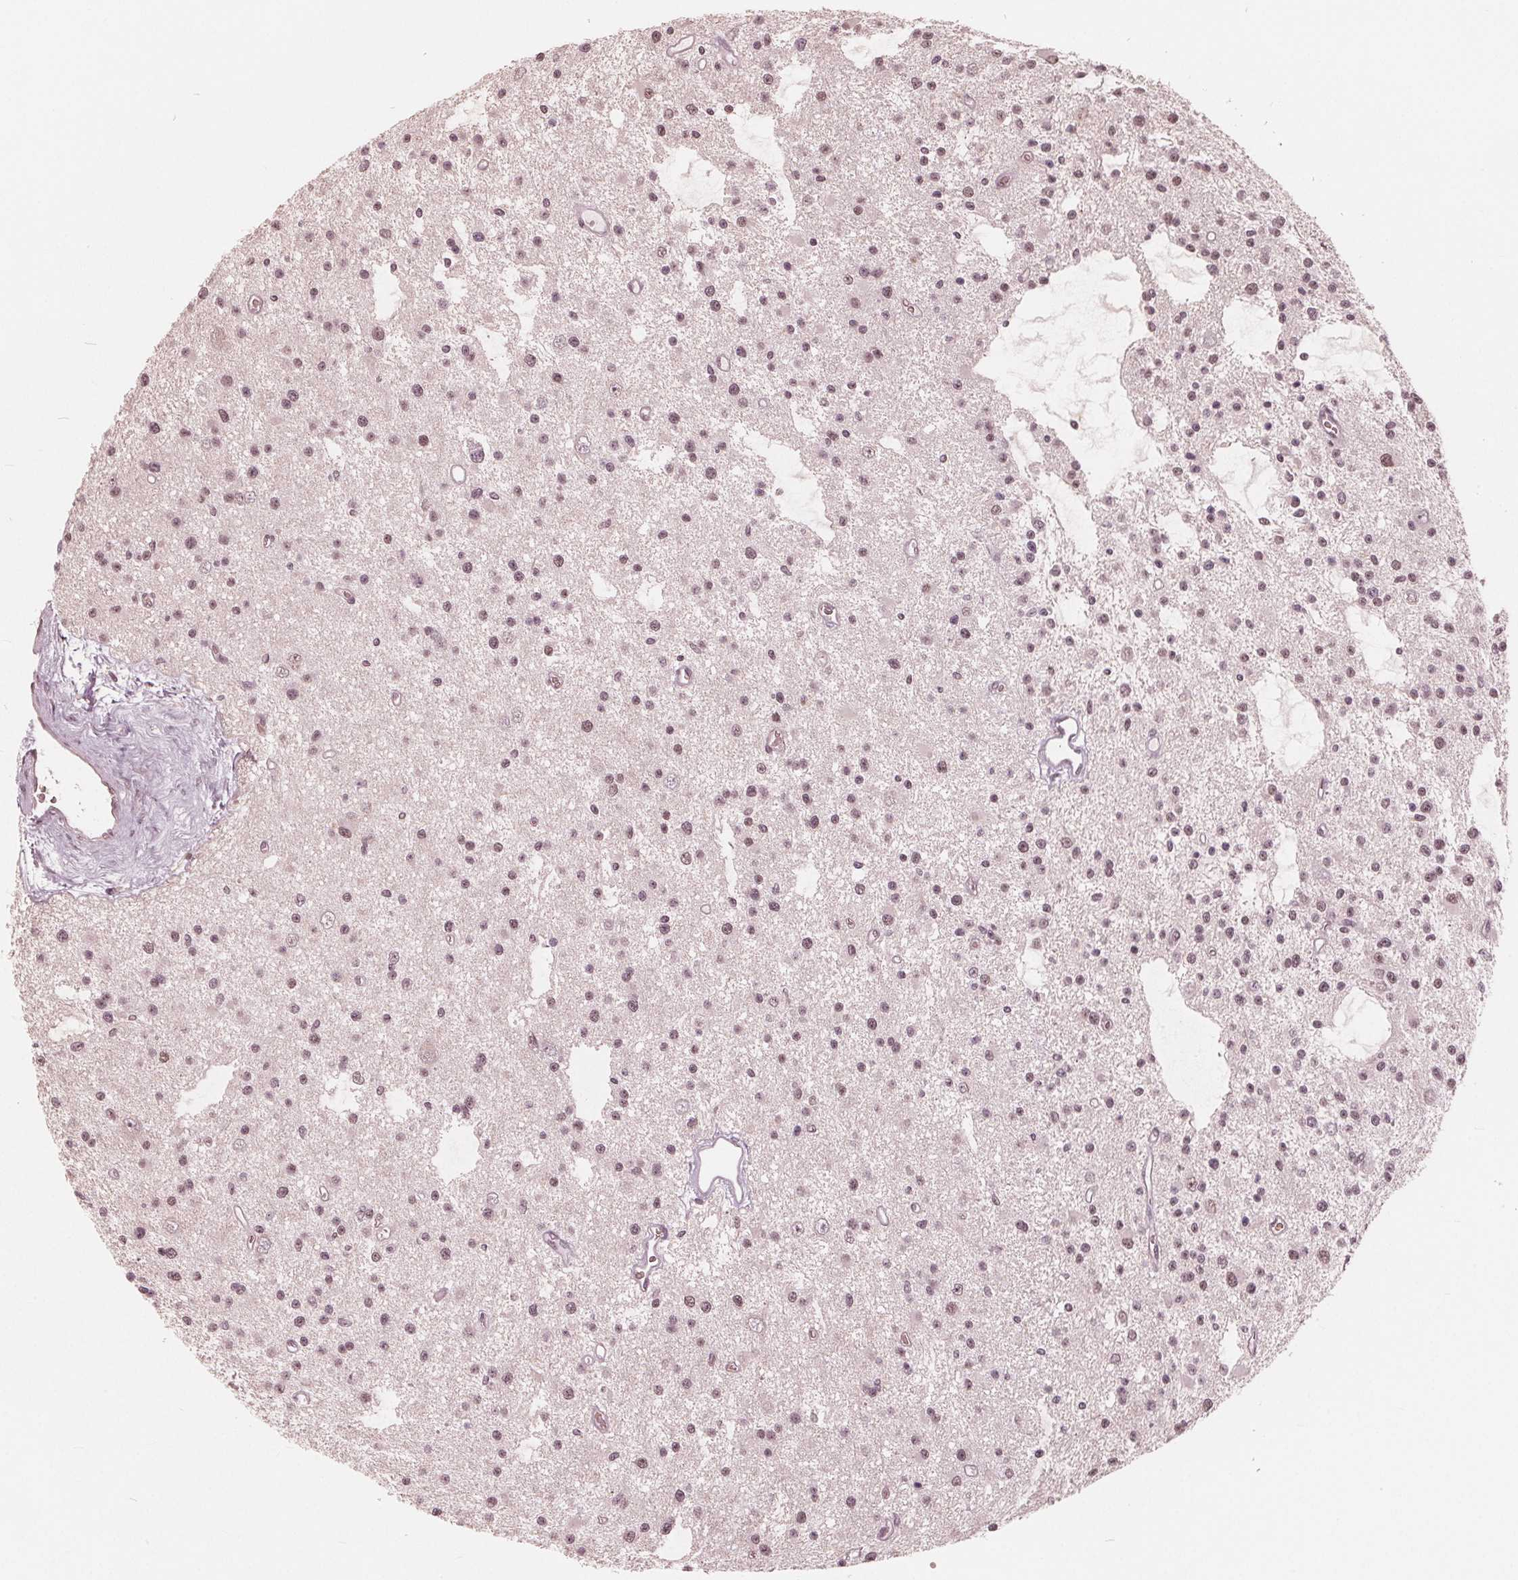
{"staining": {"intensity": "weak", "quantity": "25%-75%", "location": "nuclear"}, "tissue": "glioma", "cell_type": "Tumor cells", "image_type": "cancer", "snomed": [{"axis": "morphology", "description": "Glioma, malignant, Low grade"}, {"axis": "topography", "description": "Brain"}], "caption": "This image demonstrates immunohistochemistry (IHC) staining of human low-grade glioma (malignant), with low weak nuclear positivity in approximately 25%-75% of tumor cells.", "gene": "HIRIP3", "patient": {"sex": "male", "age": 43}}